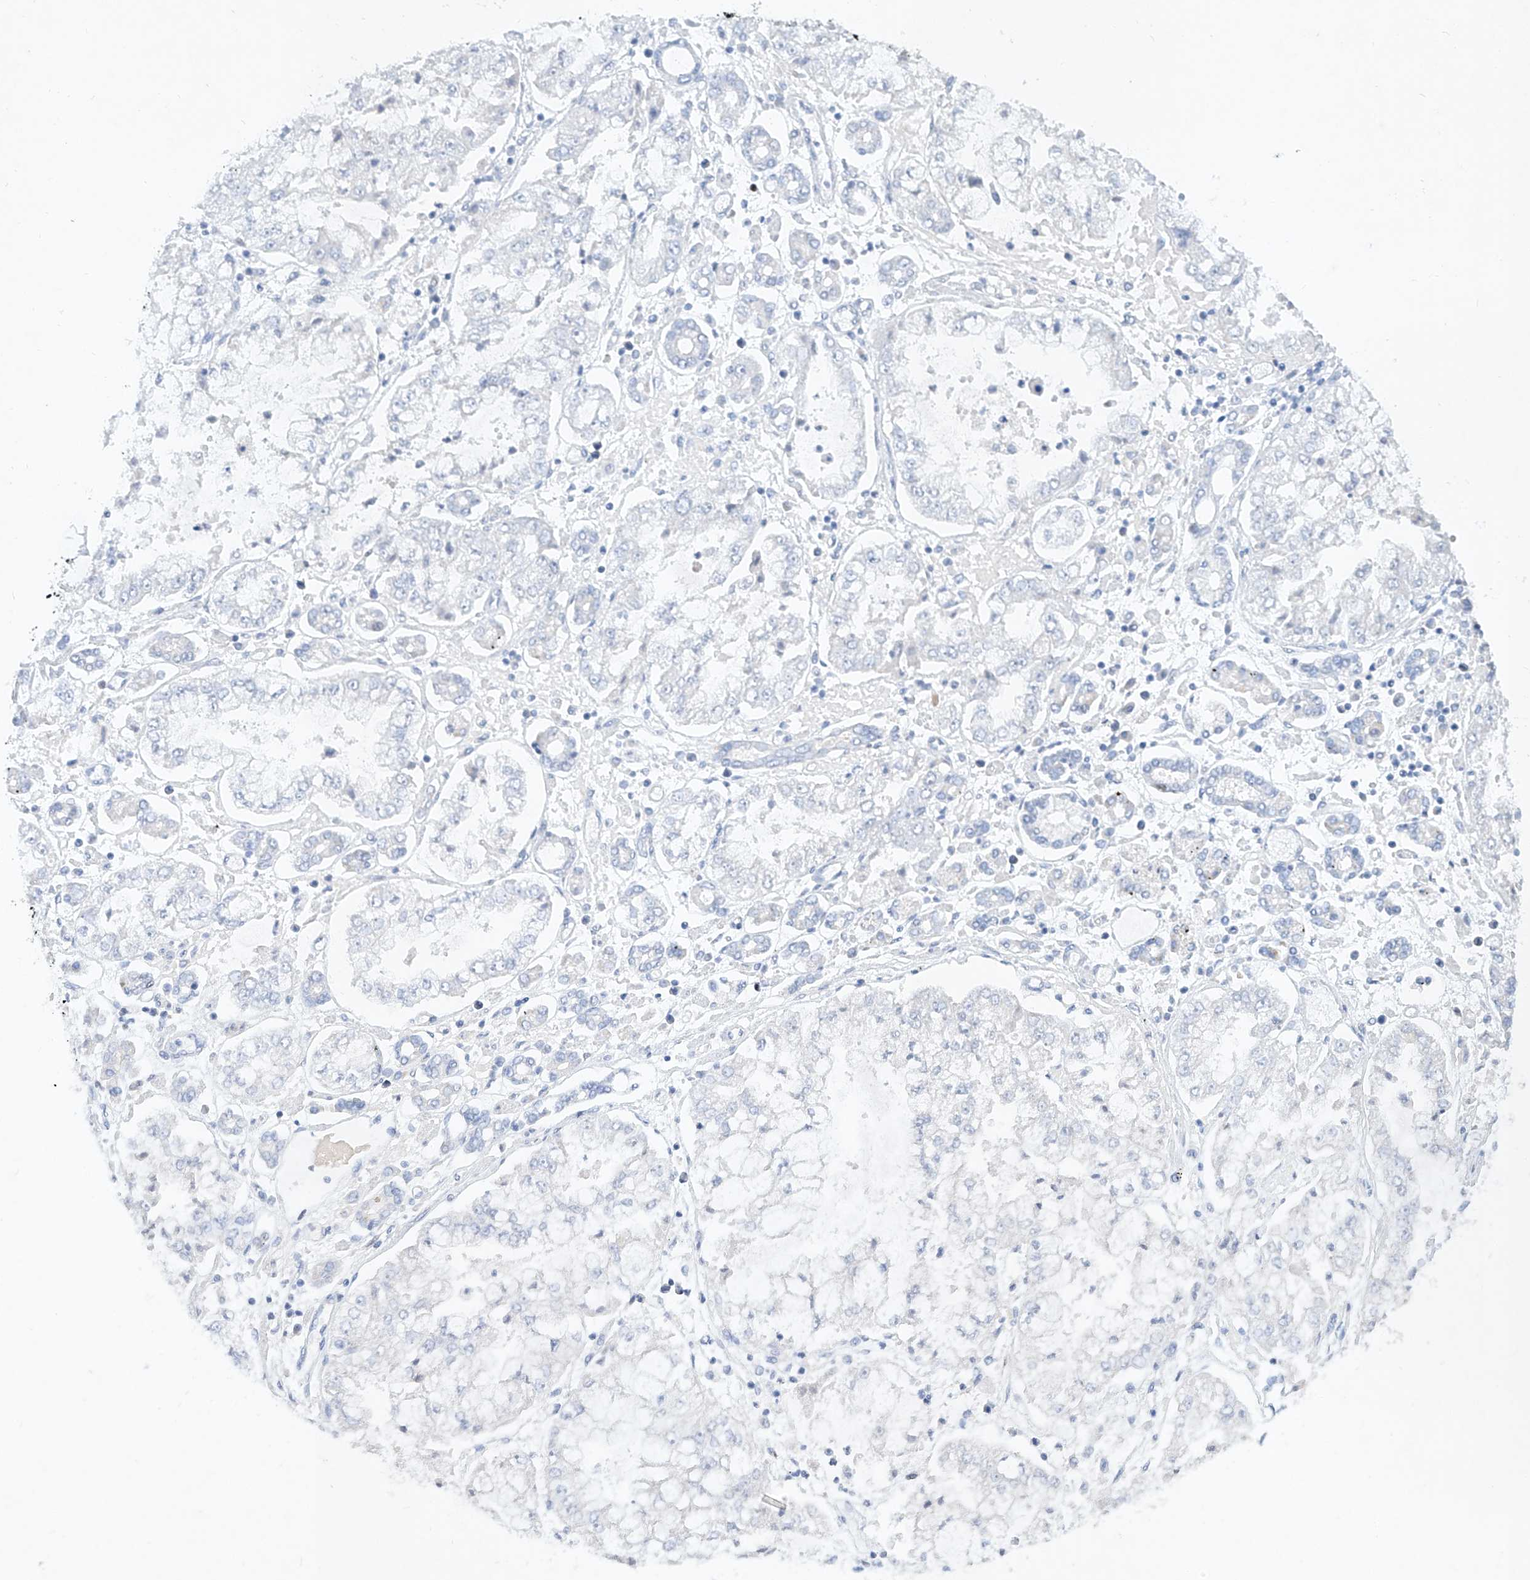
{"staining": {"intensity": "negative", "quantity": "none", "location": "none"}, "tissue": "stomach cancer", "cell_type": "Tumor cells", "image_type": "cancer", "snomed": [{"axis": "morphology", "description": "Adenocarcinoma, NOS"}, {"axis": "topography", "description": "Stomach"}], "caption": "Immunohistochemistry photomicrograph of human adenocarcinoma (stomach) stained for a protein (brown), which shows no staining in tumor cells.", "gene": "TAF4", "patient": {"sex": "male", "age": 76}}